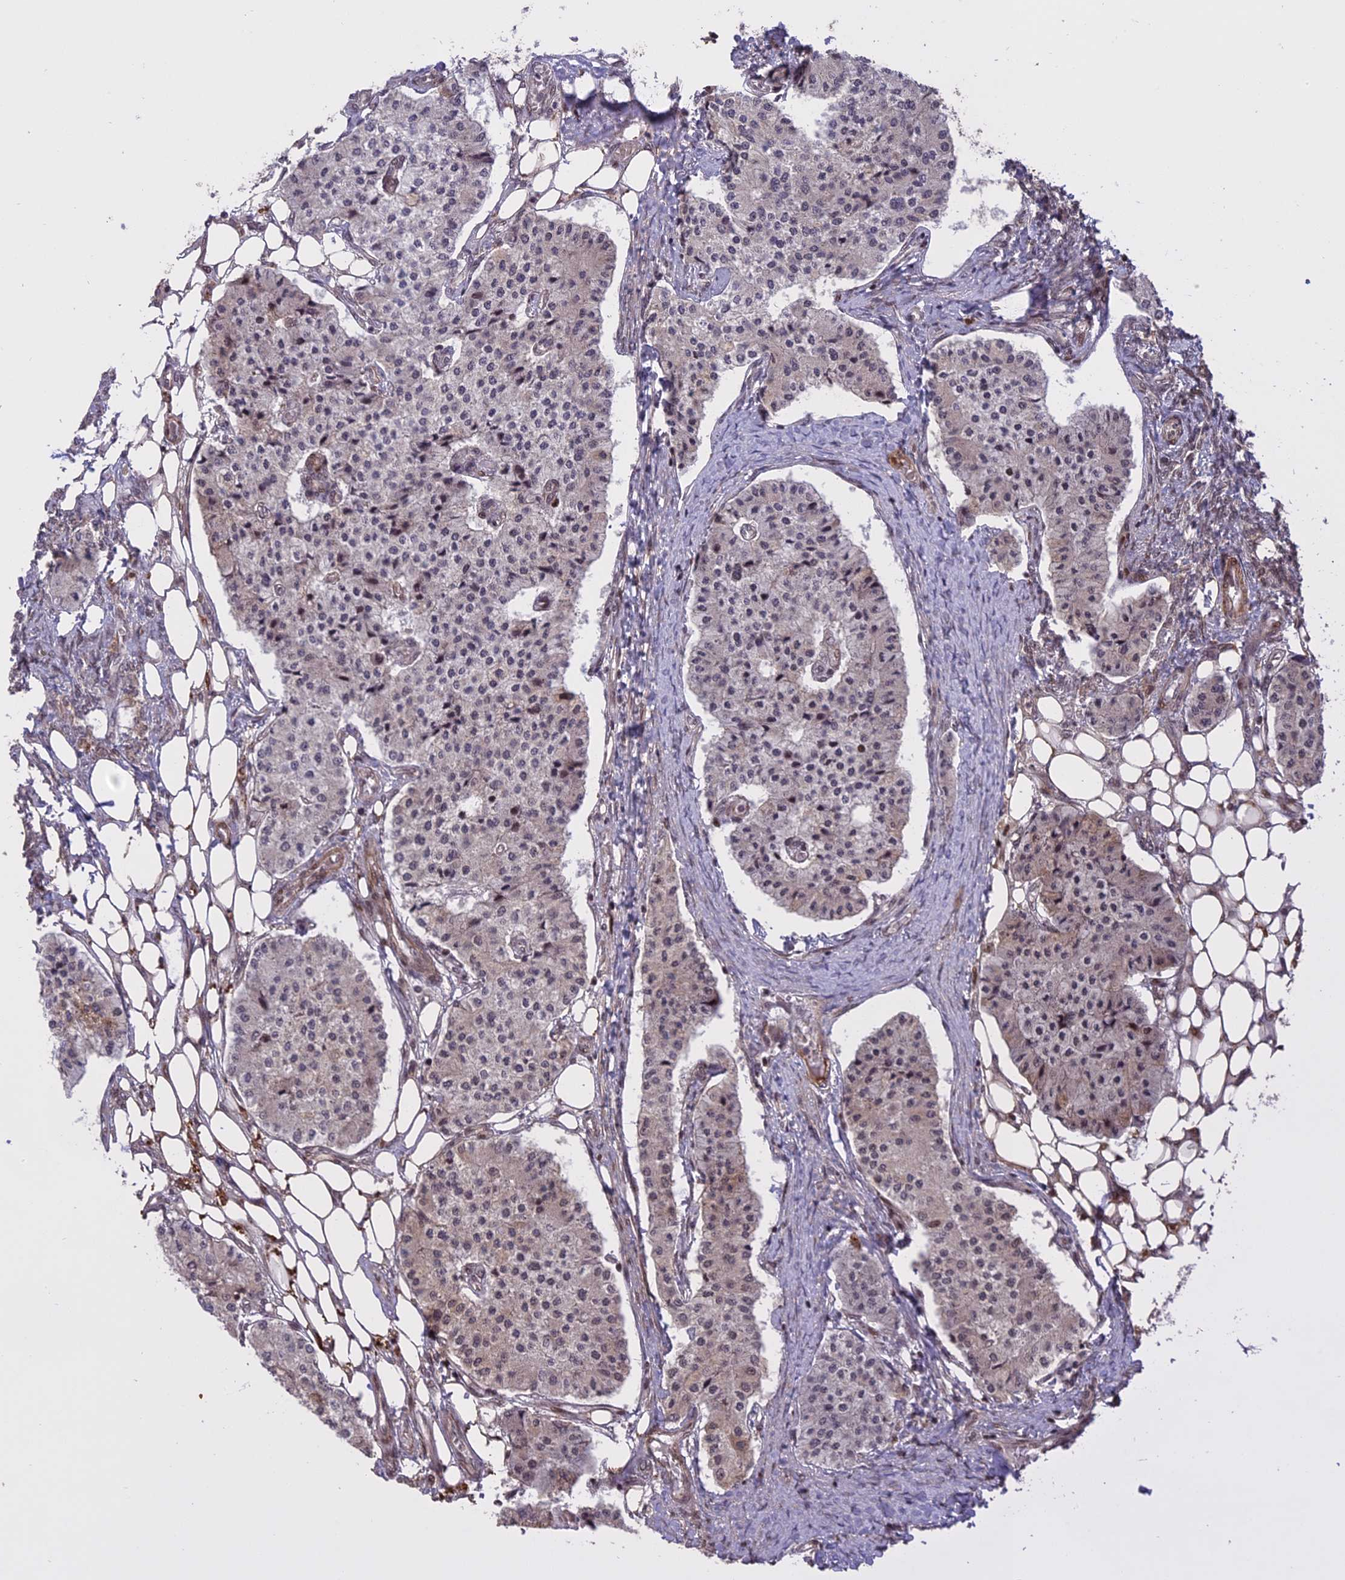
{"staining": {"intensity": "weak", "quantity": "<25%", "location": "cytoplasmic/membranous,nuclear"}, "tissue": "carcinoid", "cell_type": "Tumor cells", "image_type": "cancer", "snomed": [{"axis": "morphology", "description": "Carcinoid, malignant, NOS"}, {"axis": "topography", "description": "Colon"}], "caption": "This is an immunohistochemistry histopathology image of carcinoid. There is no staining in tumor cells.", "gene": "PRELID2", "patient": {"sex": "female", "age": 52}}